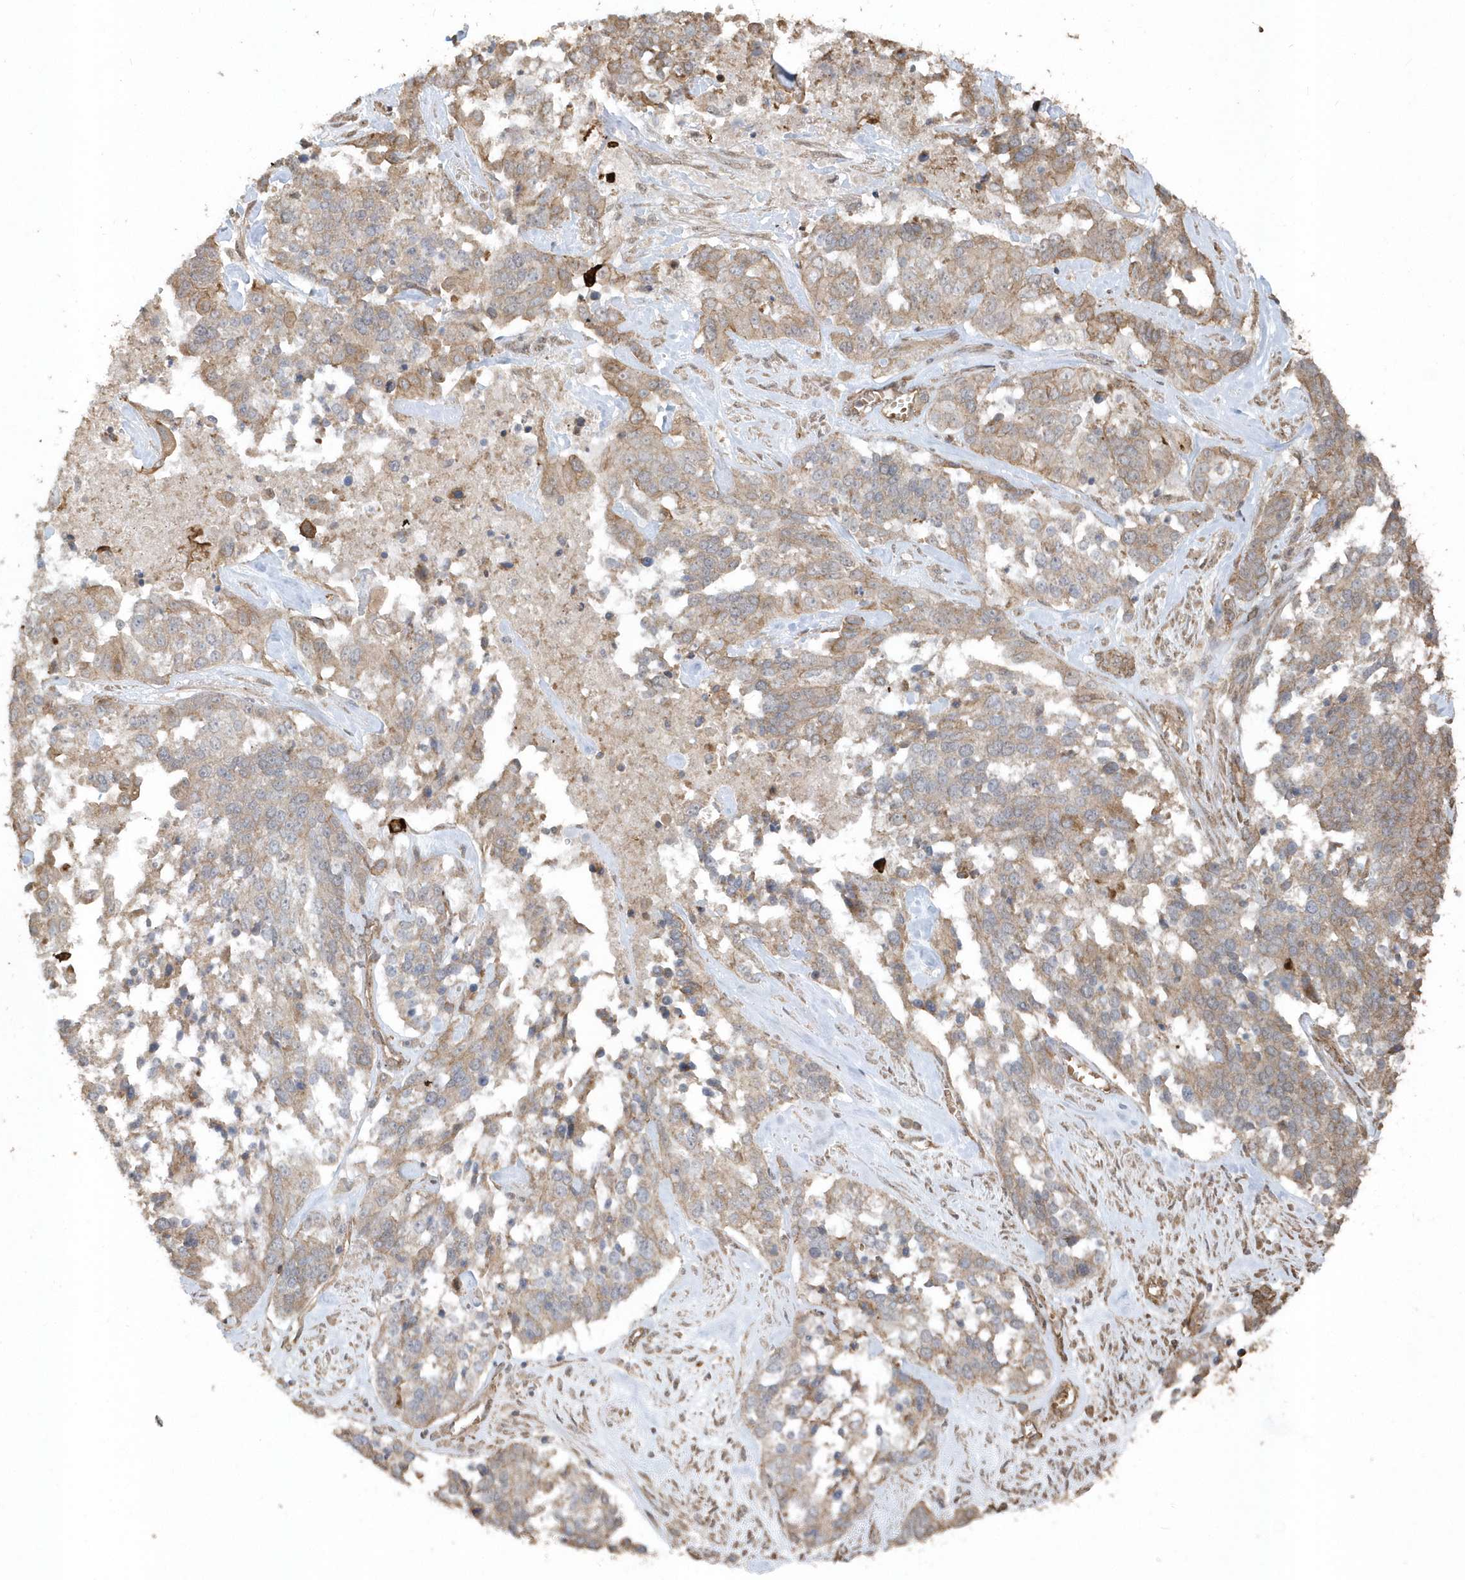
{"staining": {"intensity": "moderate", "quantity": ">75%", "location": "cytoplasmic/membranous"}, "tissue": "ovarian cancer", "cell_type": "Tumor cells", "image_type": "cancer", "snomed": [{"axis": "morphology", "description": "Cystadenocarcinoma, serous, NOS"}, {"axis": "topography", "description": "Ovary"}], "caption": "Immunohistochemistry (IHC) histopathology image of neoplastic tissue: human ovarian cancer stained using immunohistochemistry (IHC) demonstrates medium levels of moderate protein expression localized specifically in the cytoplasmic/membranous of tumor cells, appearing as a cytoplasmic/membranous brown color.", "gene": "HERPUD1", "patient": {"sex": "female", "age": 44}}